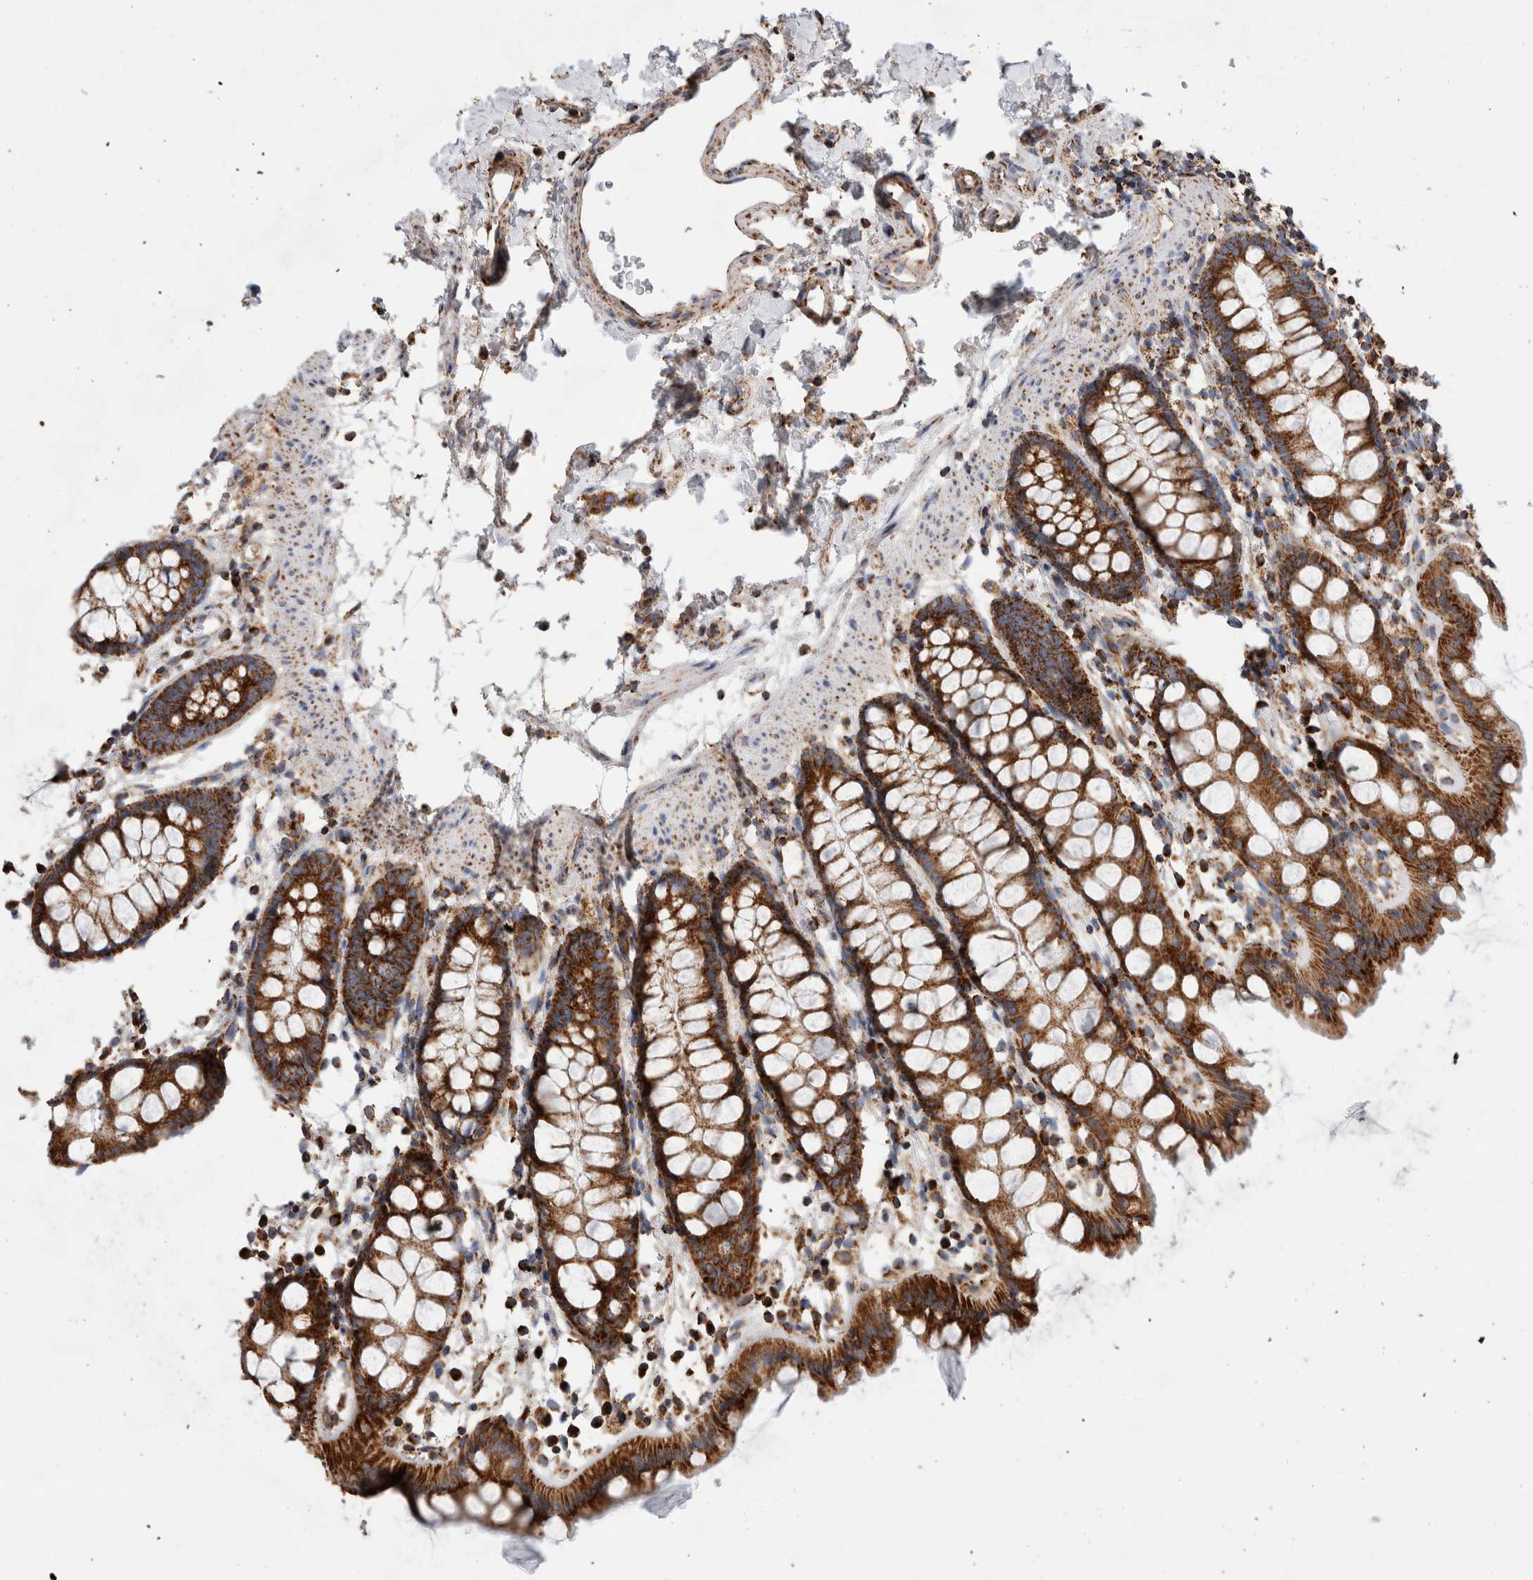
{"staining": {"intensity": "strong", "quantity": ">75%", "location": "cytoplasmic/membranous"}, "tissue": "rectum", "cell_type": "Glandular cells", "image_type": "normal", "snomed": [{"axis": "morphology", "description": "Normal tissue, NOS"}, {"axis": "topography", "description": "Rectum"}], "caption": "Strong cytoplasmic/membranous expression for a protein is identified in about >75% of glandular cells of unremarkable rectum using immunohistochemistry.", "gene": "IARS2", "patient": {"sex": "female", "age": 65}}